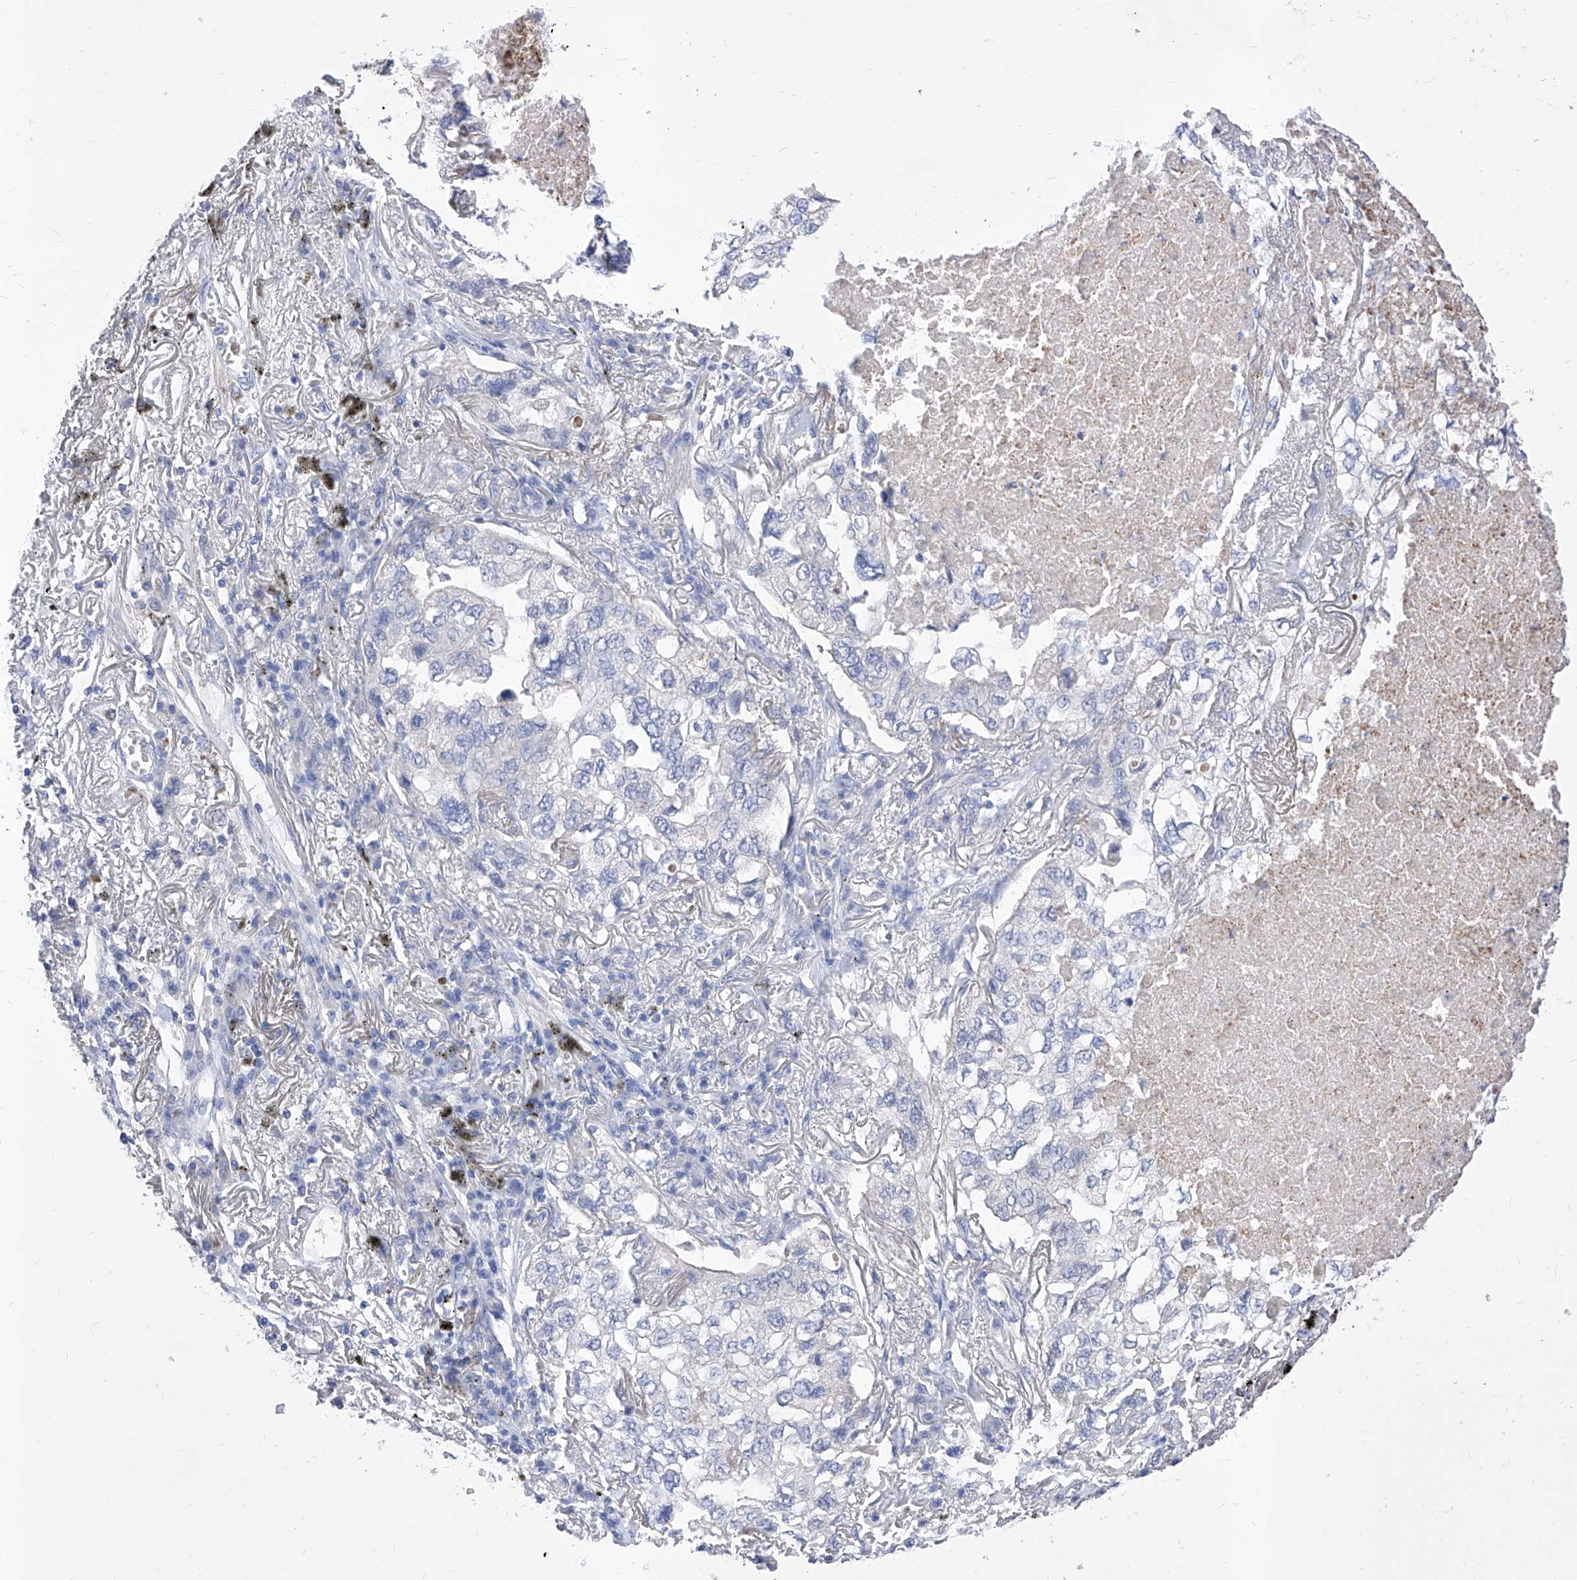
{"staining": {"intensity": "negative", "quantity": "none", "location": "none"}, "tissue": "lung cancer", "cell_type": "Tumor cells", "image_type": "cancer", "snomed": [{"axis": "morphology", "description": "Adenocarcinoma, NOS"}, {"axis": "topography", "description": "Lung"}], "caption": "Micrograph shows no protein positivity in tumor cells of adenocarcinoma (lung) tissue. (DAB IHC, high magnification).", "gene": "VAX1", "patient": {"sex": "male", "age": 65}}